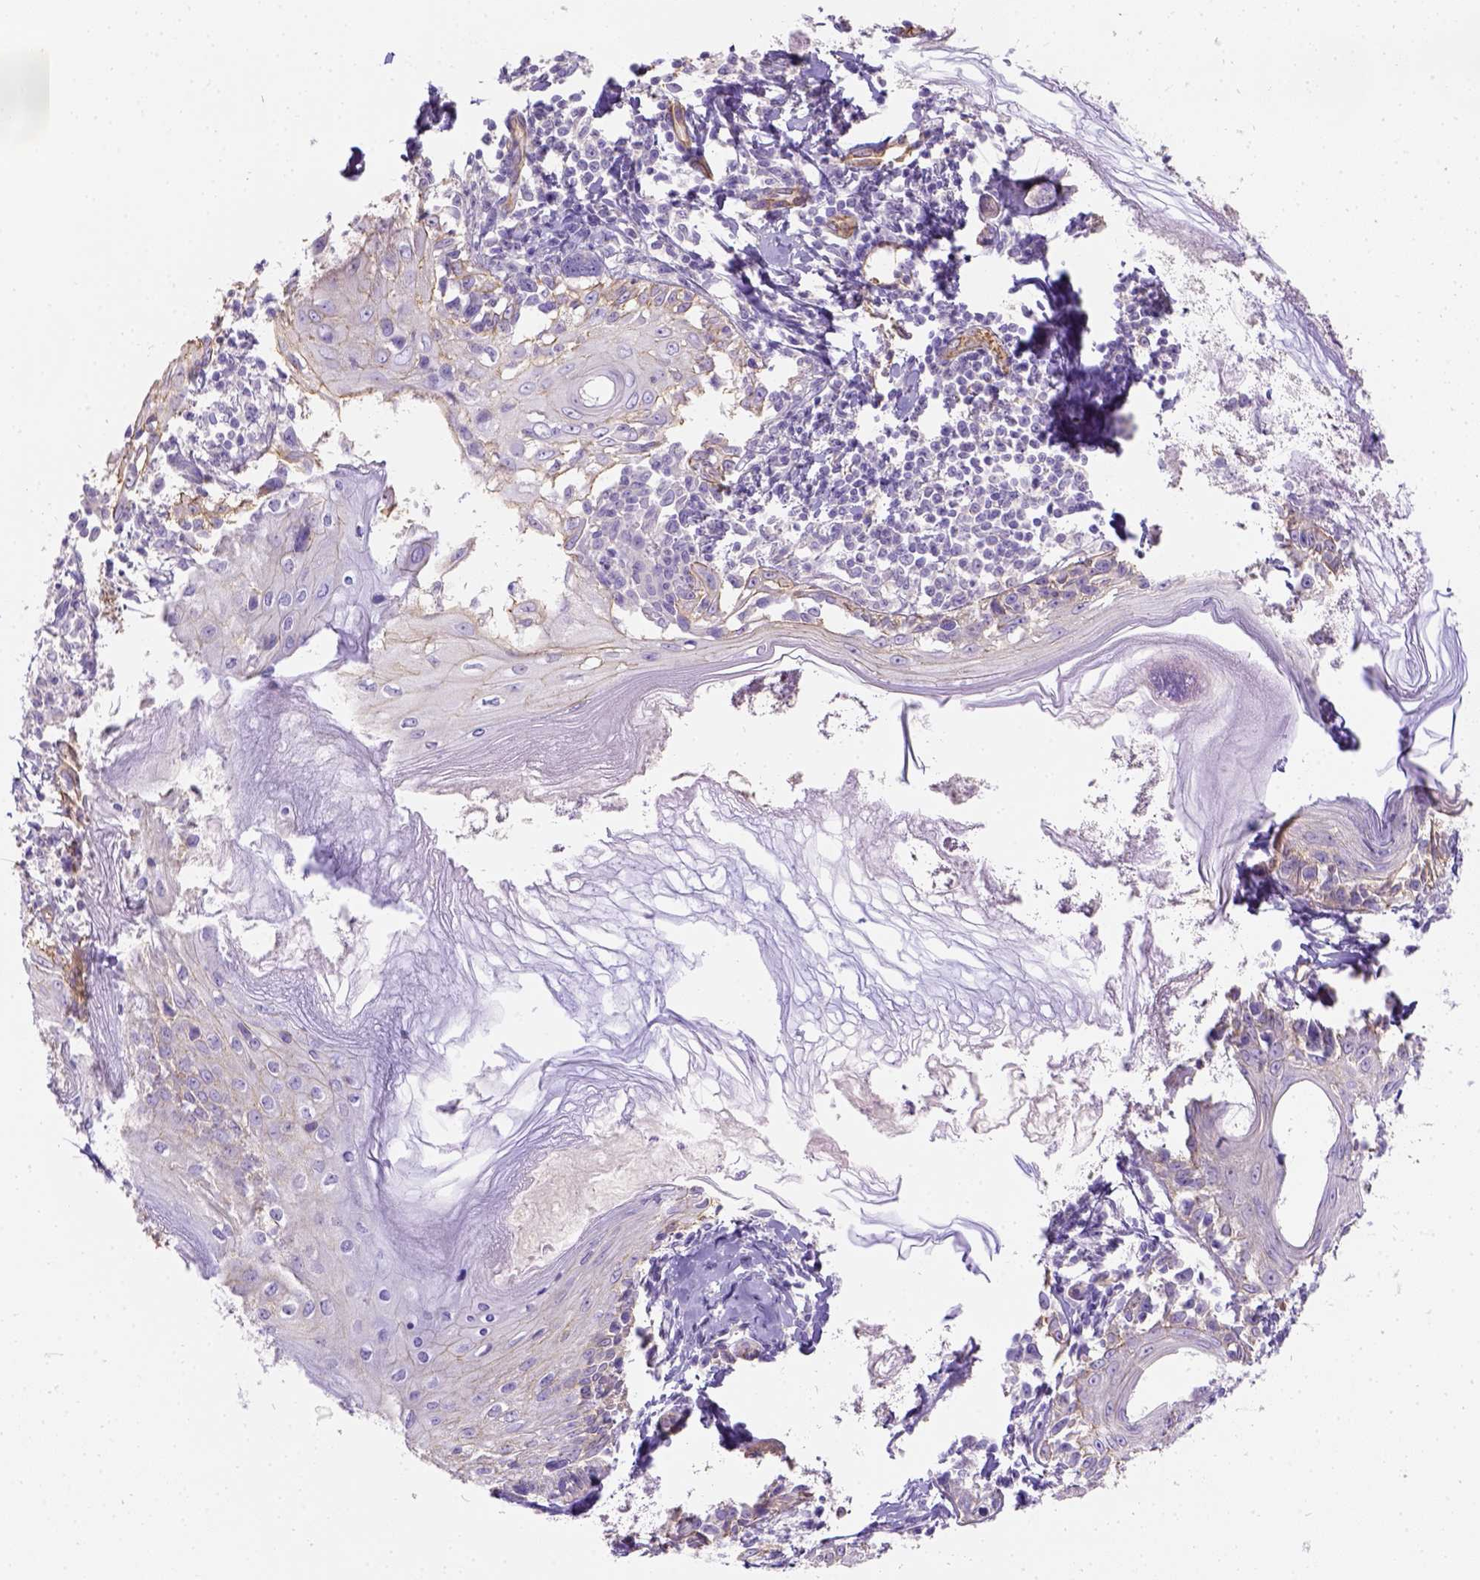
{"staining": {"intensity": "negative", "quantity": "none", "location": "none"}, "tissue": "melanoma", "cell_type": "Tumor cells", "image_type": "cancer", "snomed": [{"axis": "morphology", "description": "Malignant melanoma, NOS"}, {"axis": "topography", "description": "Skin"}], "caption": "Immunohistochemistry micrograph of neoplastic tissue: melanoma stained with DAB displays no significant protein positivity in tumor cells.", "gene": "PHF7", "patient": {"sex": "female", "age": 86}}